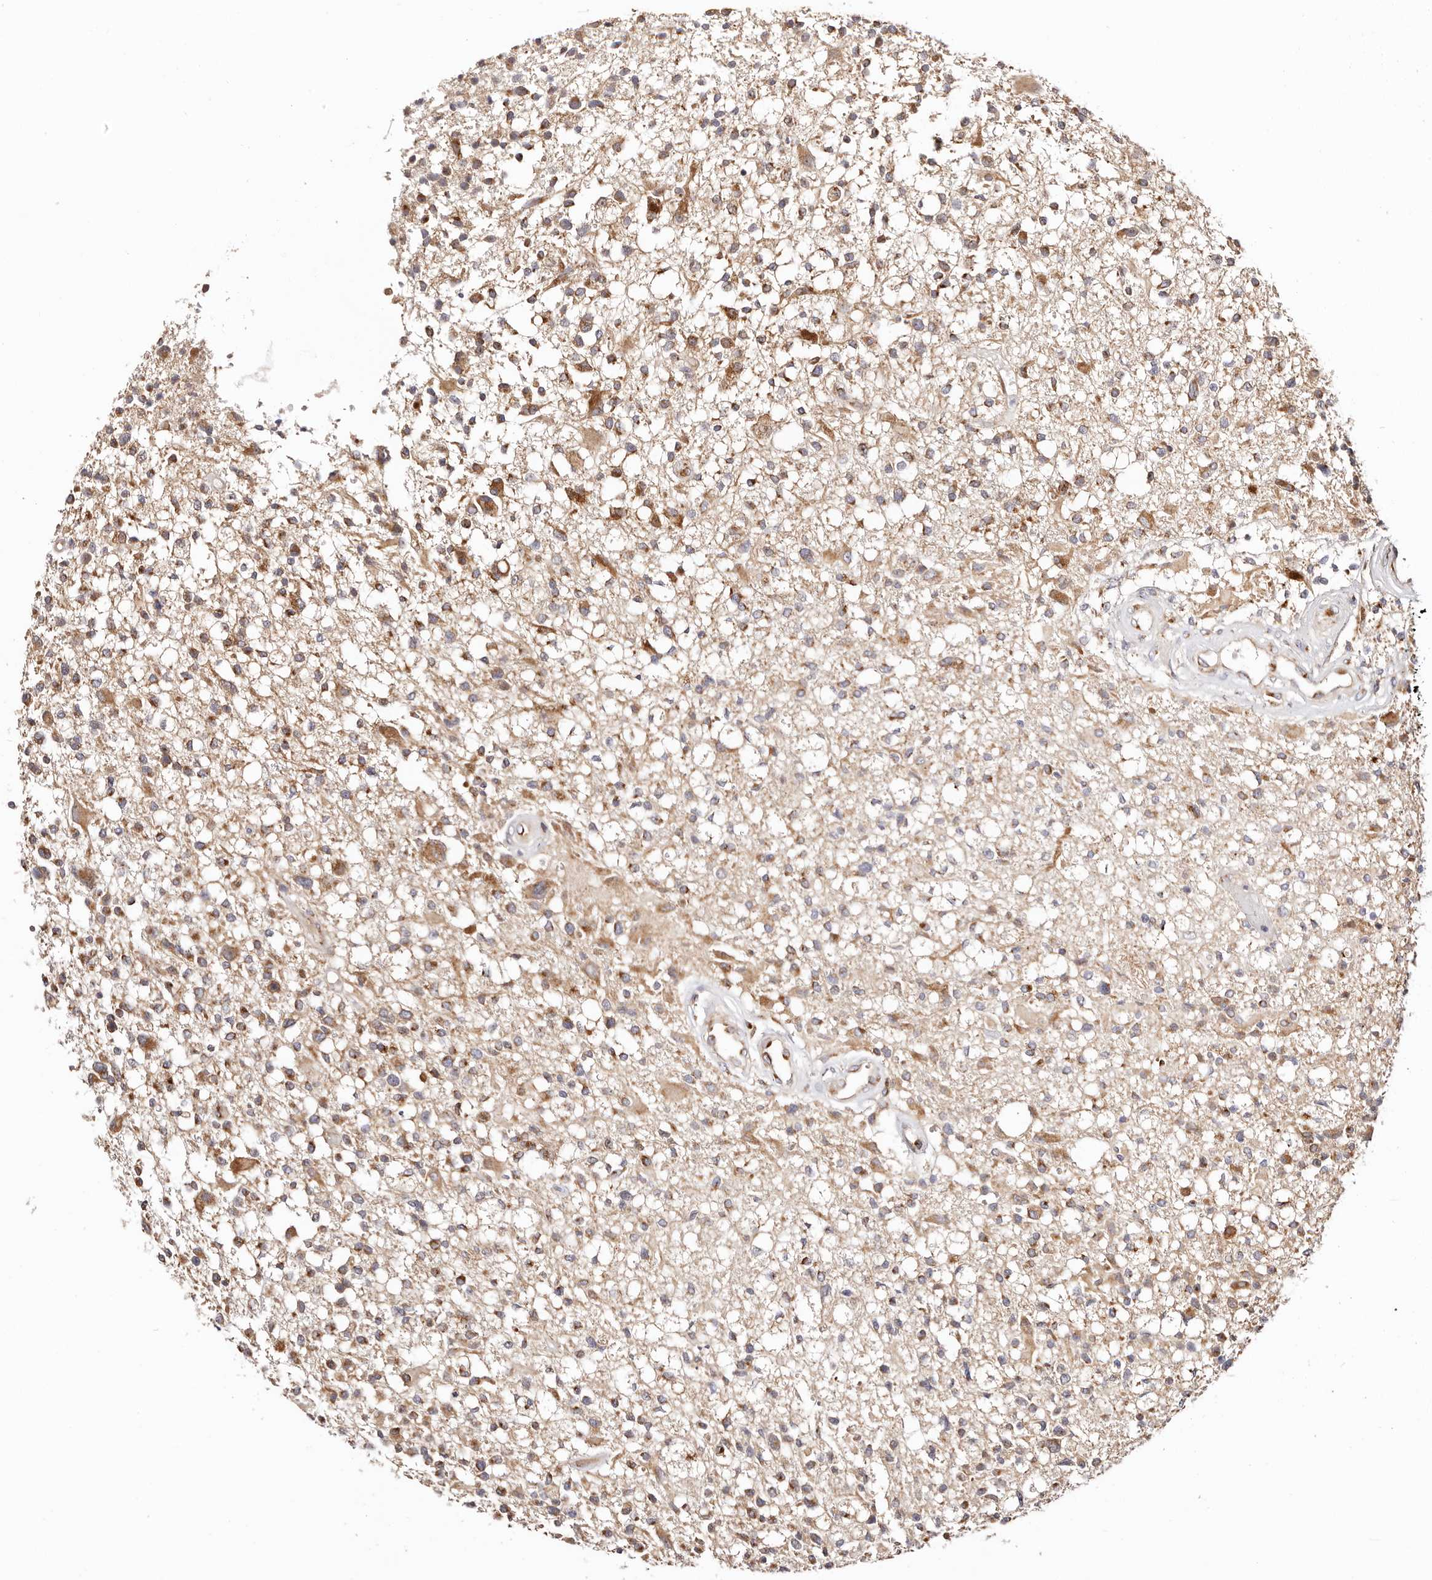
{"staining": {"intensity": "moderate", "quantity": "25%-75%", "location": "cytoplasmic/membranous"}, "tissue": "glioma", "cell_type": "Tumor cells", "image_type": "cancer", "snomed": [{"axis": "morphology", "description": "Glioma, malignant, High grade"}, {"axis": "morphology", "description": "Glioblastoma, NOS"}, {"axis": "topography", "description": "Brain"}], "caption": "Immunohistochemistry (IHC) of glioma reveals medium levels of moderate cytoplasmic/membranous expression in approximately 25%-75% of tumor cells.", "gene": "MAPK6", "patient": {"sex": "male", "age": 60}}